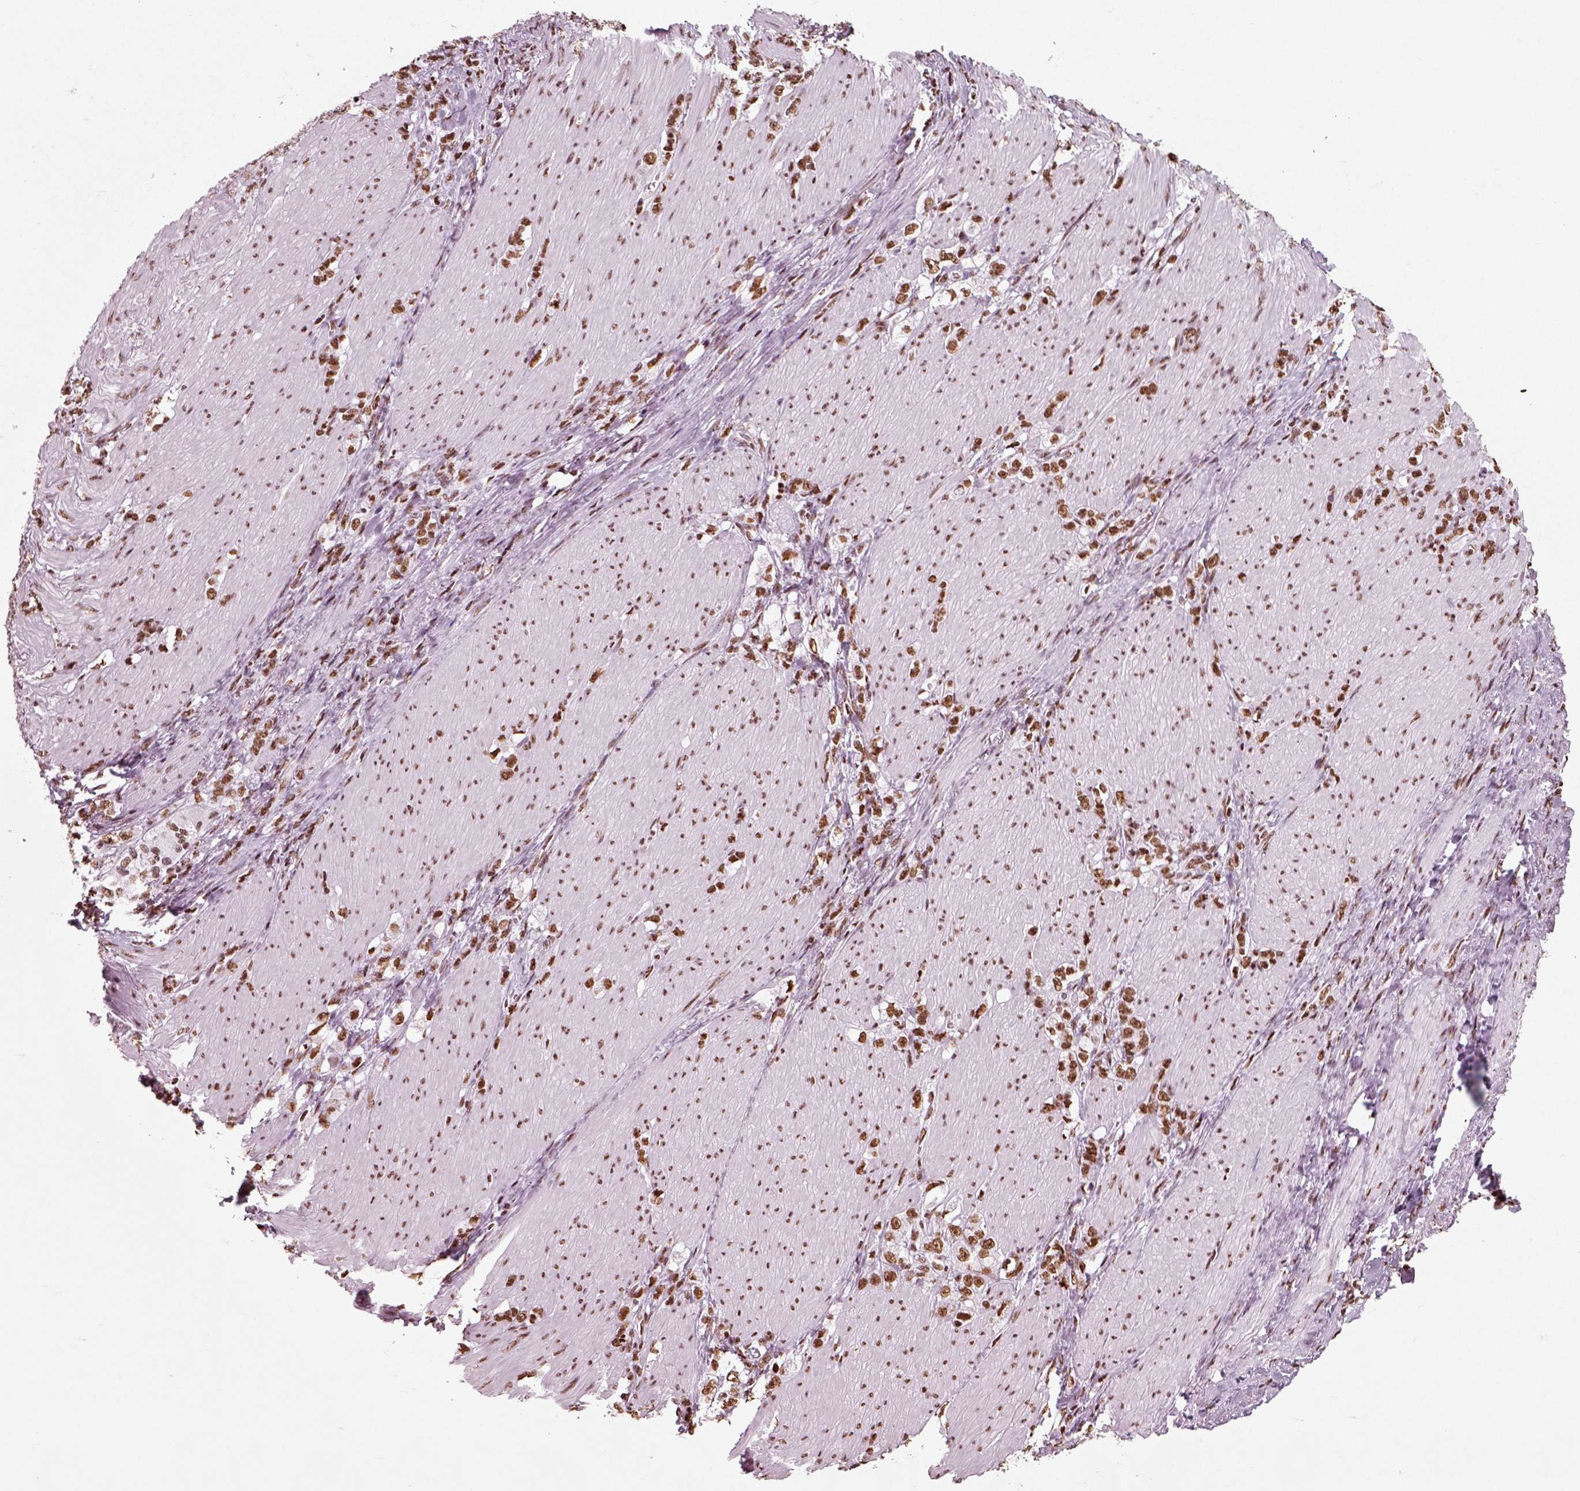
{"staining": {"intensity": "strong", "quantity": ">75%", "location": "nuclear"}, "tissue": "stomach cancer", "cell_type": "Tumor cells", "image_type": "cancer", "snomed": [{"axis": "morphology", "description": "Adenocarcinoma, NOS"}, {"axis": "topography", "description": "Stomach, lower"}], "caption": "Immunohistochemical staining of stomach cancer (adenocarcinoma) reveals high levels of strong nuclear protein expression in approximately >75% of tumor cells.", "gene": "POLR1H", "patient": {"sex": "male", "age": 88}}